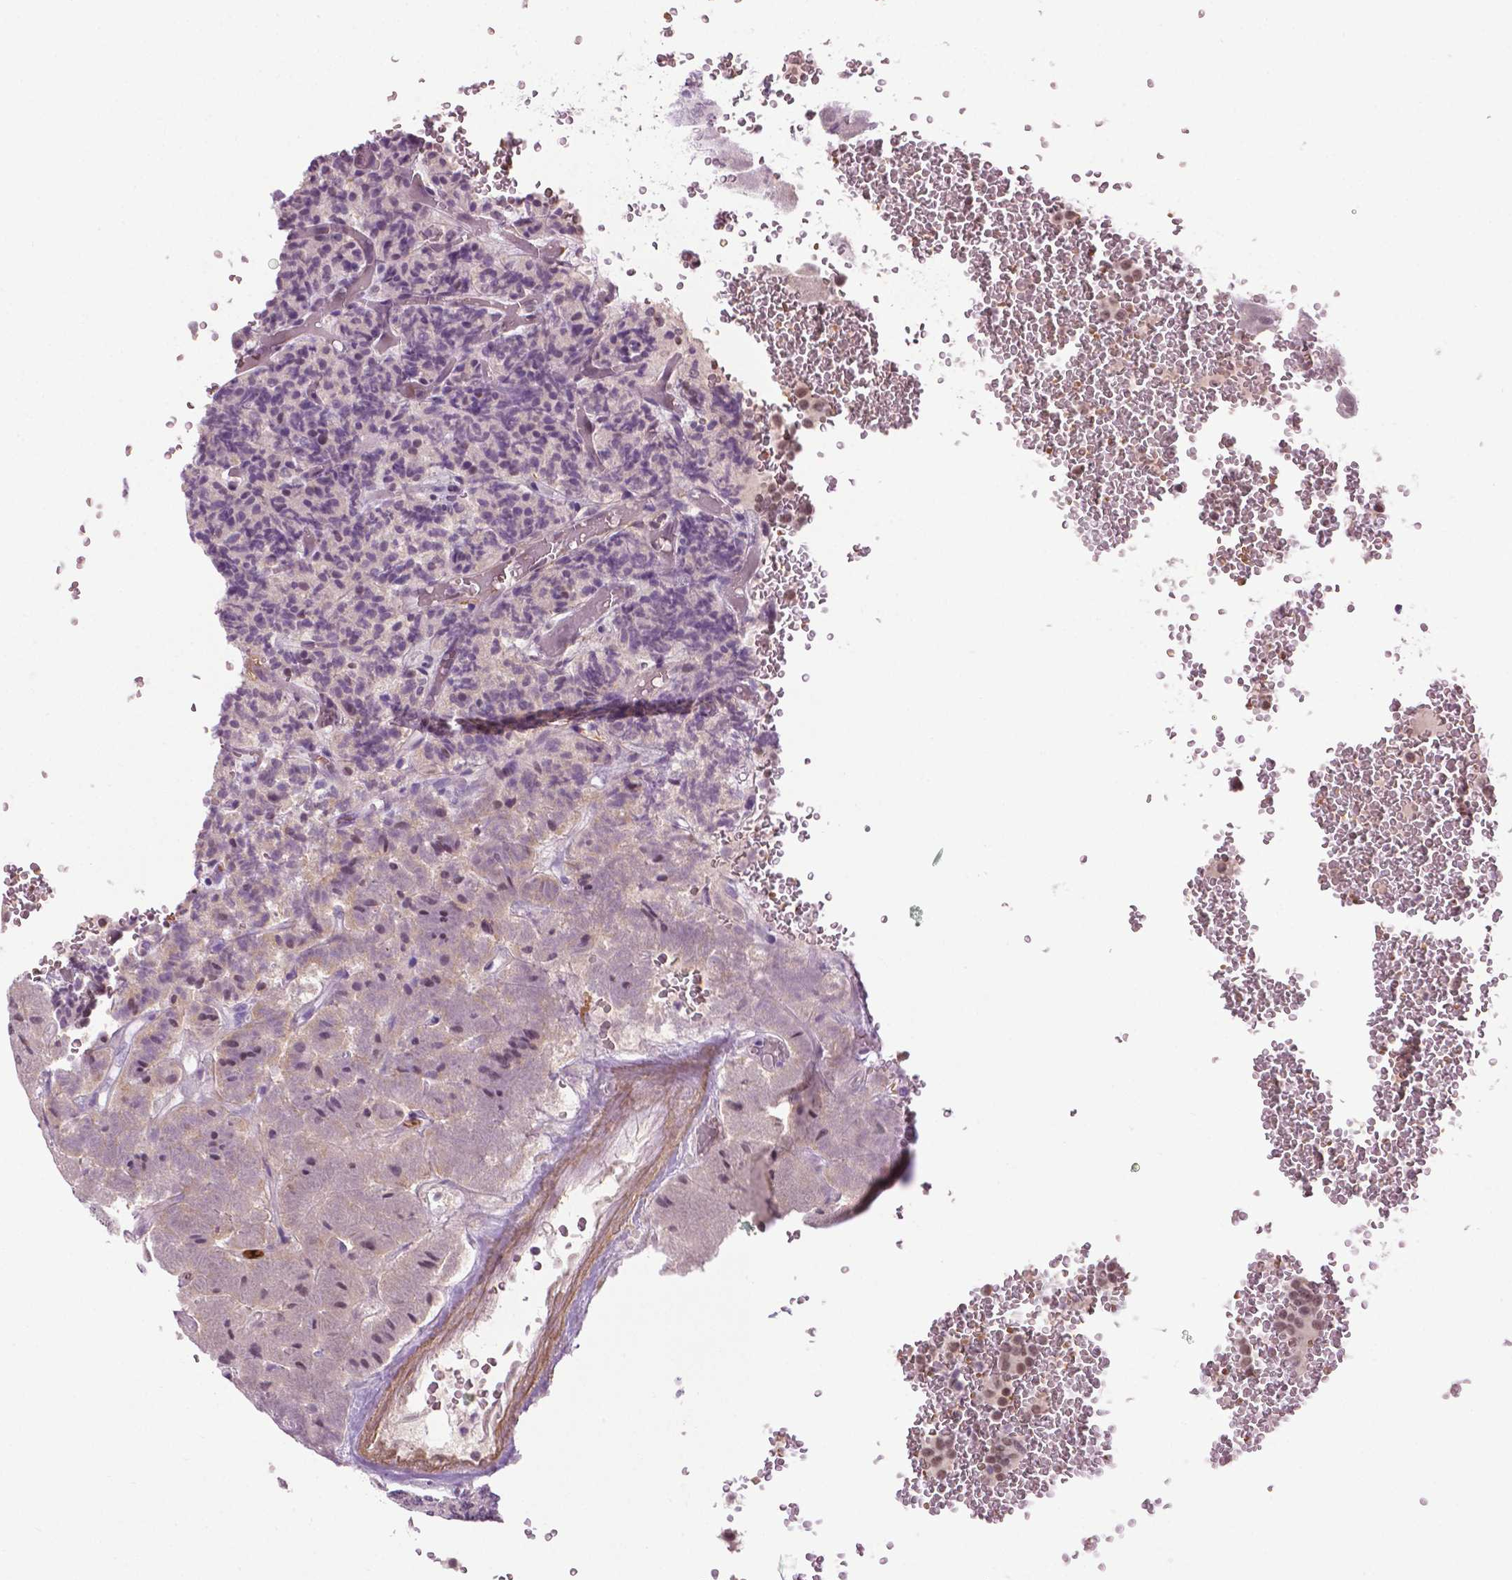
{"staining": {"intensity": "moderate", "quantity": "<25%", "location": "nuclear"}, "tissue": "carcinoid", "cell_type": "Tumor cells", "image_type": "cancer", "snomed": [{"axis": "morphology", "description": "Carcinoid, malignant, NOS"}, {"axis": "topography", "description": "Pancreas"}], "caption": "Malignant carcinoid stained with DAB (3,3'-diaminobenzidine) immunohistochemistry (IHC) exhibits low levels of moderate nuclear positivity in approximately <25% of tumor cells. The protein of interest is shown in brown color, while the nuclei are stained blue.", "gene": "UBQLN4", "patient": {"sex": "male", "age": 36}}